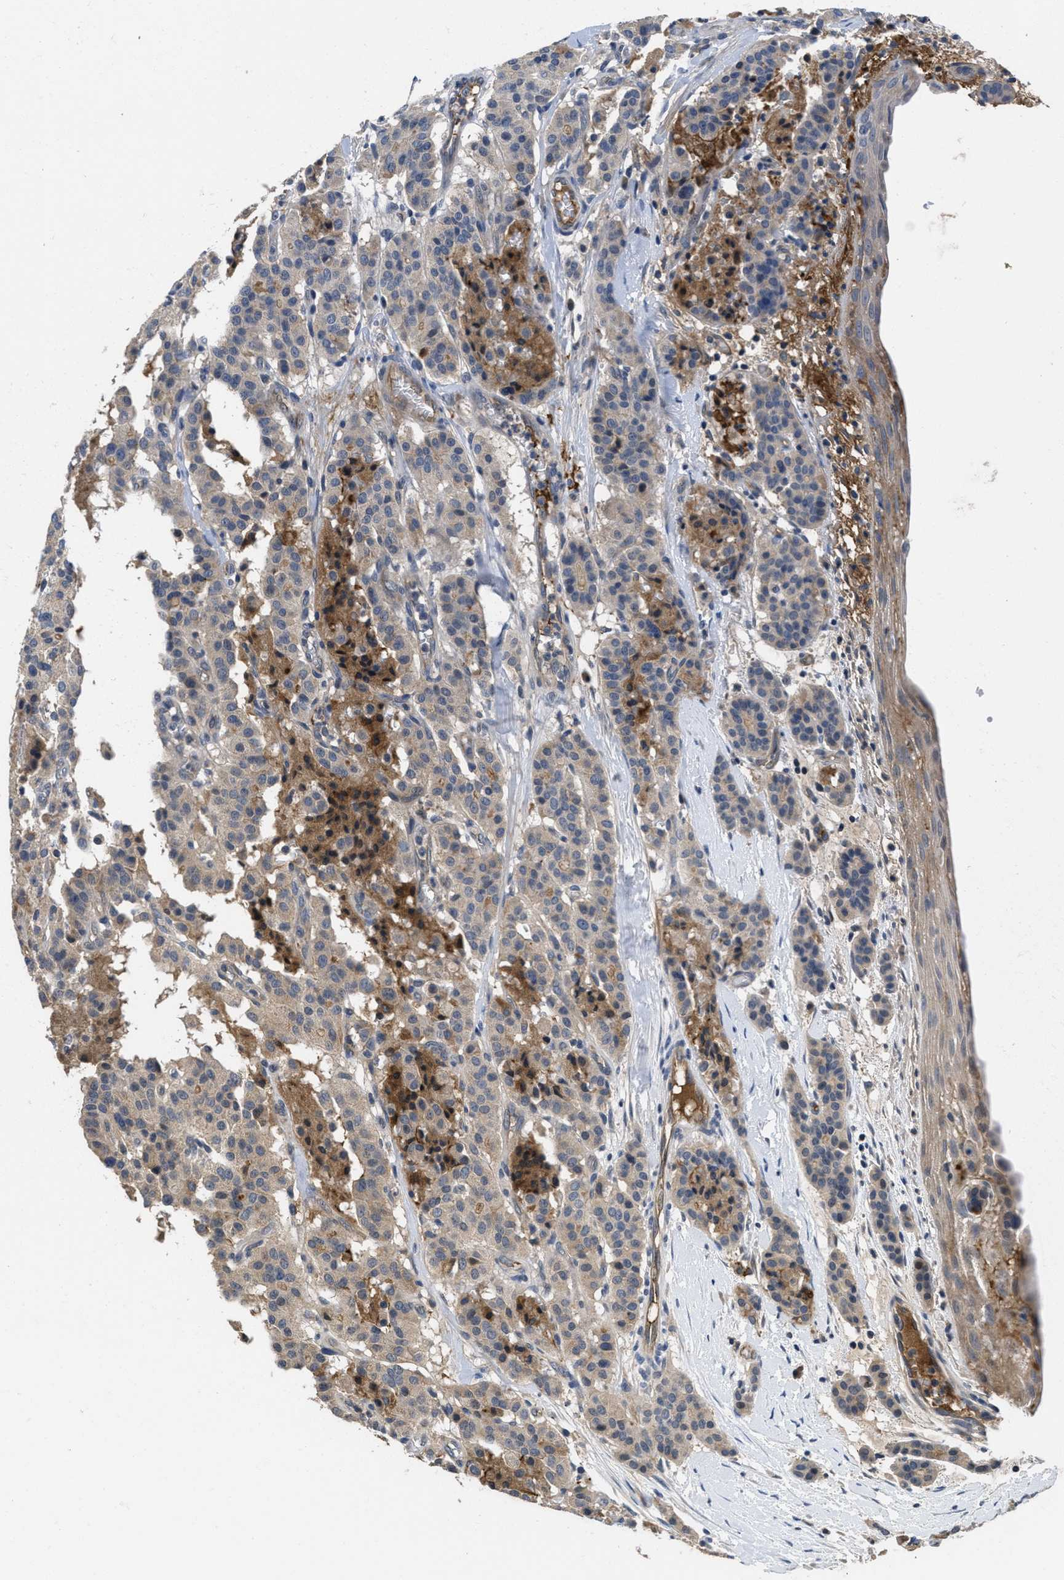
{"staining": {"intensity": "weak", "quantity": ">75%", "location": "cytoplasmic/membranous"}, "tissue": "carcinoid", "cell_type": "Tumor cells", "image_type": "cancer", "snomed": [{"axis": "morphology", "description": "Carcinoid, malignant, NOS"}, {"axis": "topography", "description": "Lung"}], "caption": "Malignant carcinoid tissue displays weak cytoplasmic/membranous staining in about >75% of tumor cells, visualized by immunohistochemistry.", "gene": "ANGPT1", "patient": {"sex": "male", "age": 30}}